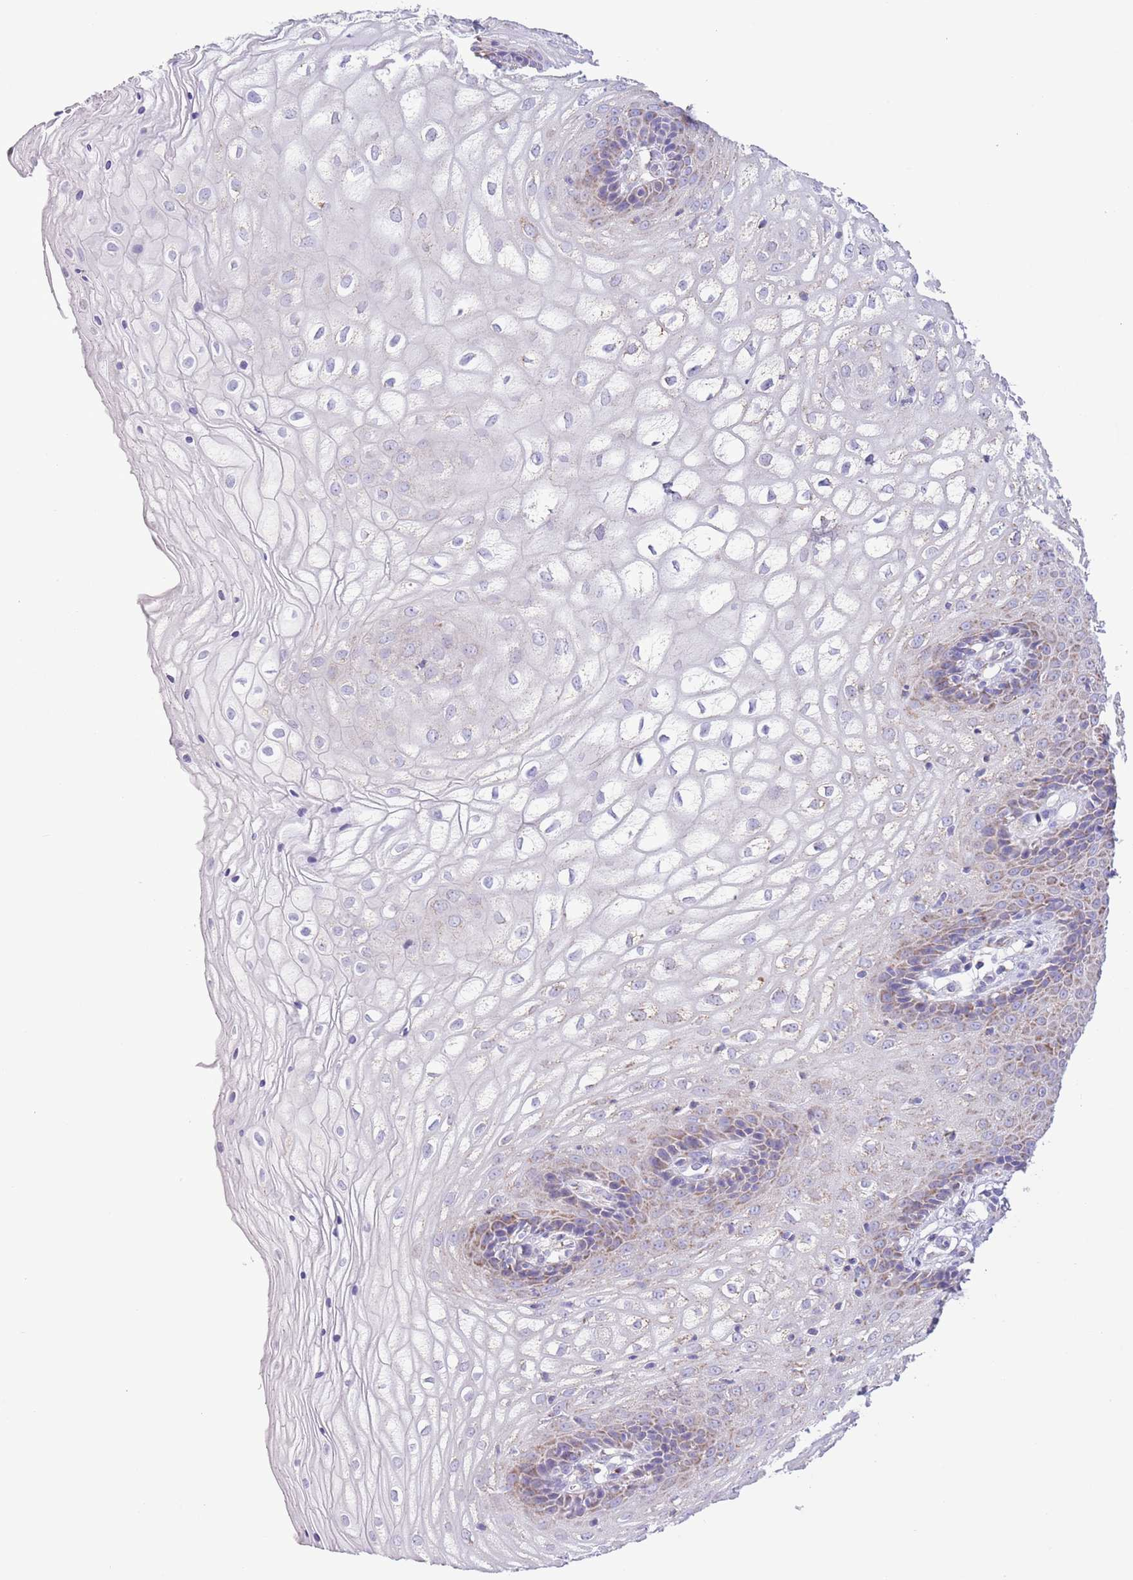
{"staining": {"intensity": "weak", "quantity": "<25%", "location": "cytoplasmic/membranous"}, "tissue": "vagina", "cell_type": "Squamous epithelial cells", "image_type": "normal", "snomed": [{"axis": "morphology", "description": "Normal tissue, NOS"}, {"axis": "topography", "description": "Vagina"}], "caption": "The photomicrograph reveals no staining of squamous epithelial cells in benign vagina.", "gene": "ATP6V1B1", "patient": {"sex": "female", "age": 34}}